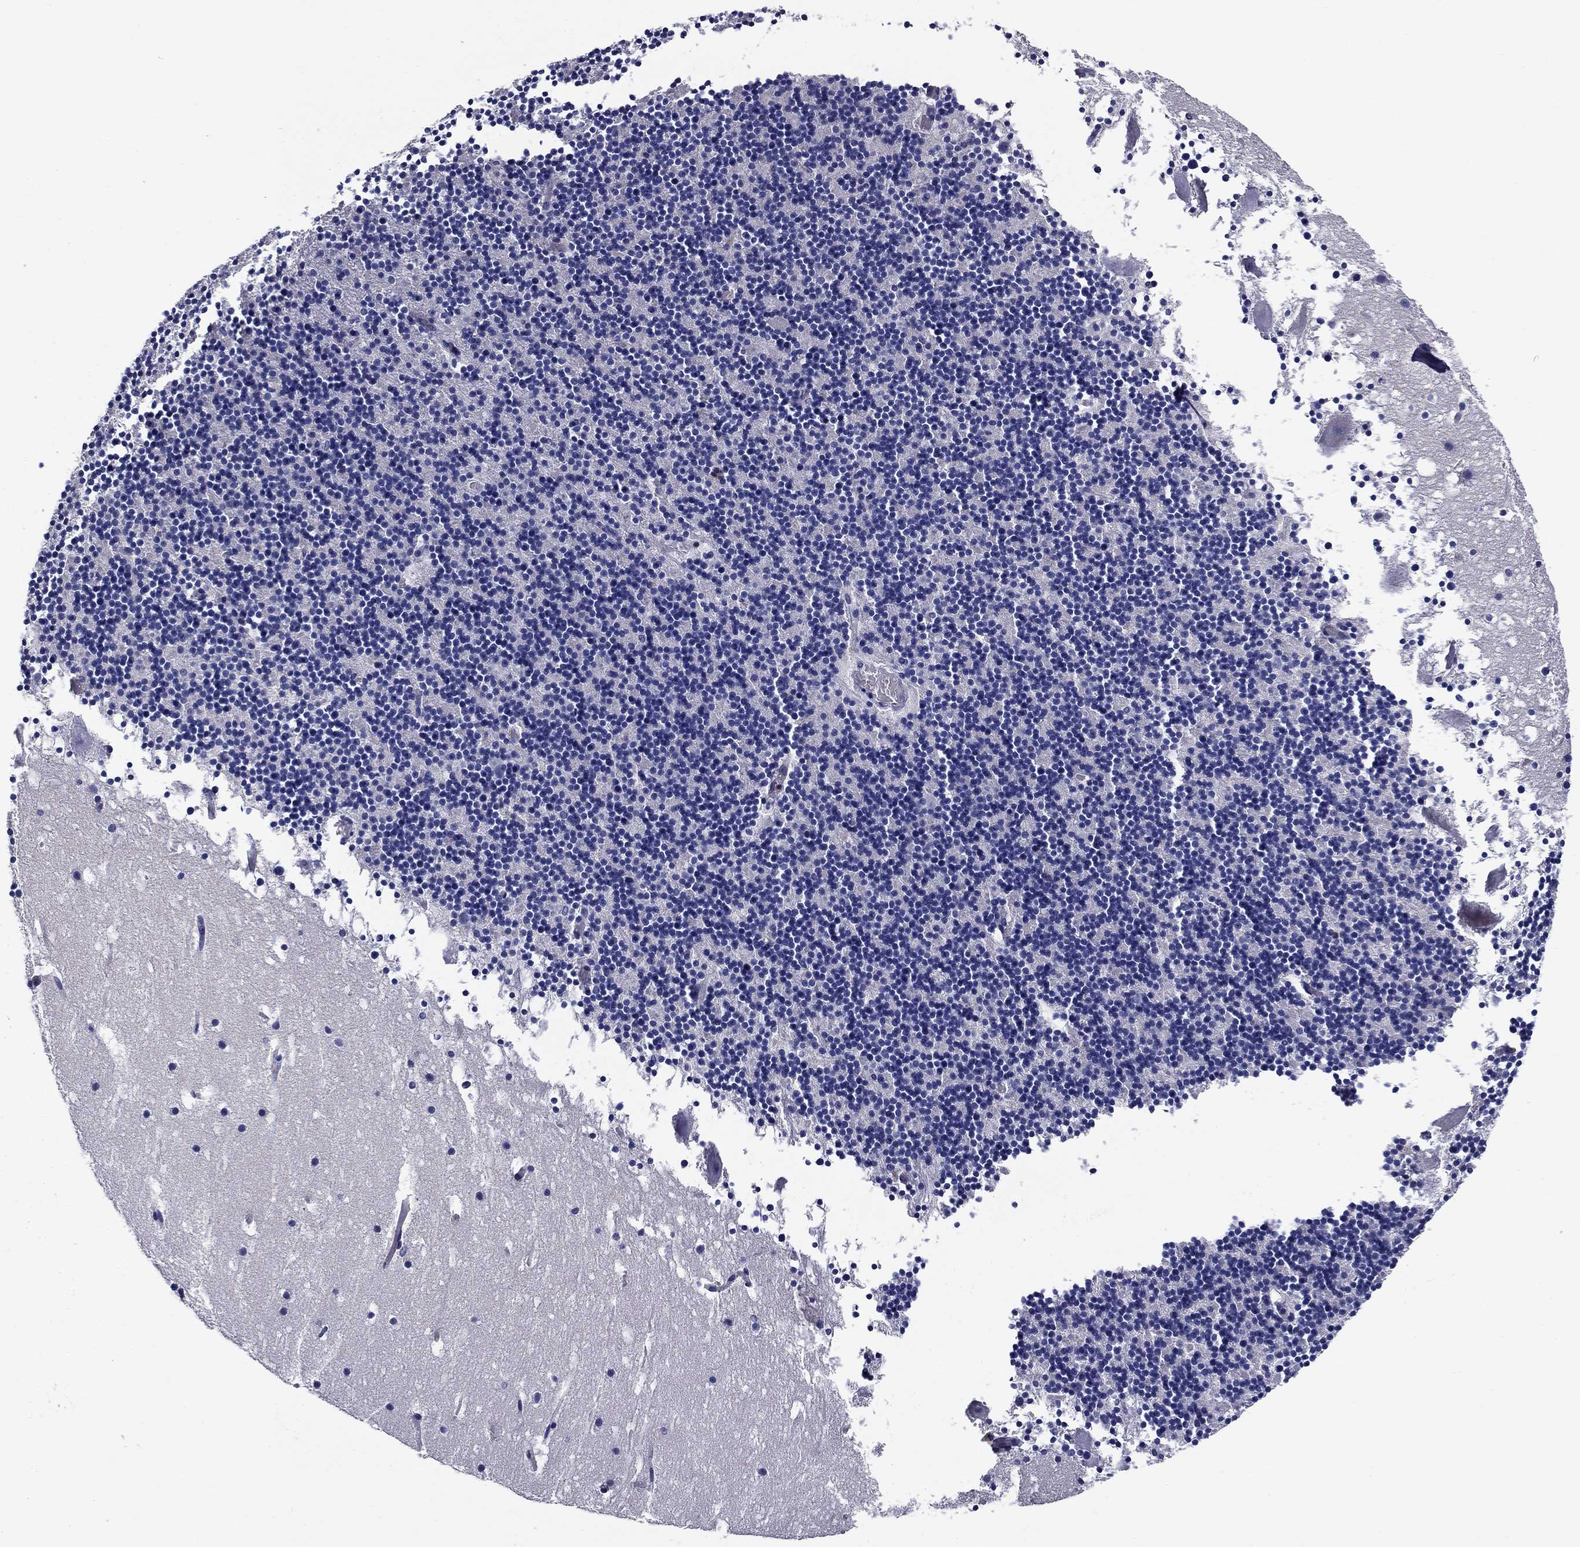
{"staining": {"intensity": "negative", "quantity": "none", "location": "none"}, "tissue": "cerebellum", "cell_type": "Cells in granular layer", "image_type": "normal", "snomed": [{"axis": "morphology", "description": "Normal tissue, NOS"}, {"axis": "topography", "description": "Cerebellum"}], "caption": "This is an immunohistochemistry (IHC) micrograph of unremarkable cerebellum. There is no positivity in cells in granular layer.", "gene": "SIT1", "patient": {"sex": "male", "age": 37}}